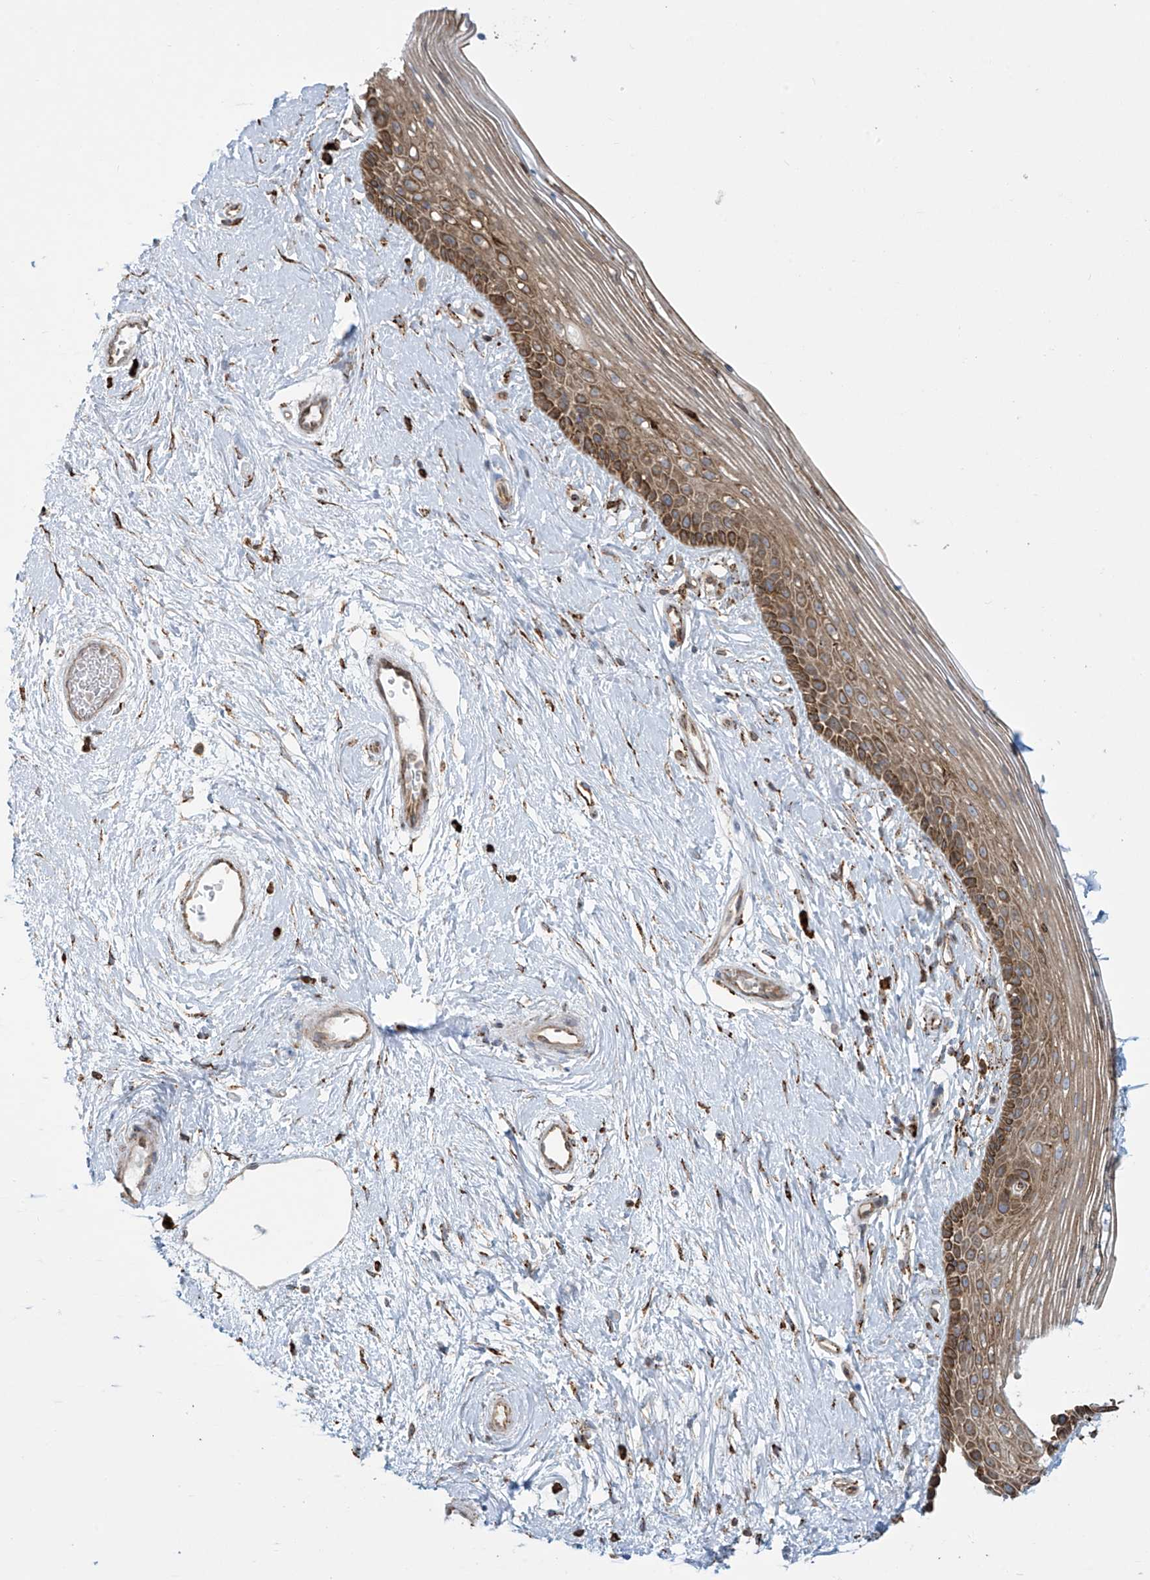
{"staining": {"intensity": "moderate", "quantity": ">75%", "location": "cytoplasmic/membranous"}, "tissue": "vagina", "cell_type": "Squamous epithelial cells", "image_type": "normal", "snomed": [{"axis": "morphology", "description": "Normal tissue, NOS"}, {"axis": "topography", "description": "Vagina"}], "caption": "A high-resolution image shows immunohistochemistry (IHC) staining of unremarkable vagina, which shows moderate cytoplasmic/membranous staining in approximately >75% of squamous epithelial cells.", "gene": "MX1", "patient": {"sex": "female", "age": 46}}